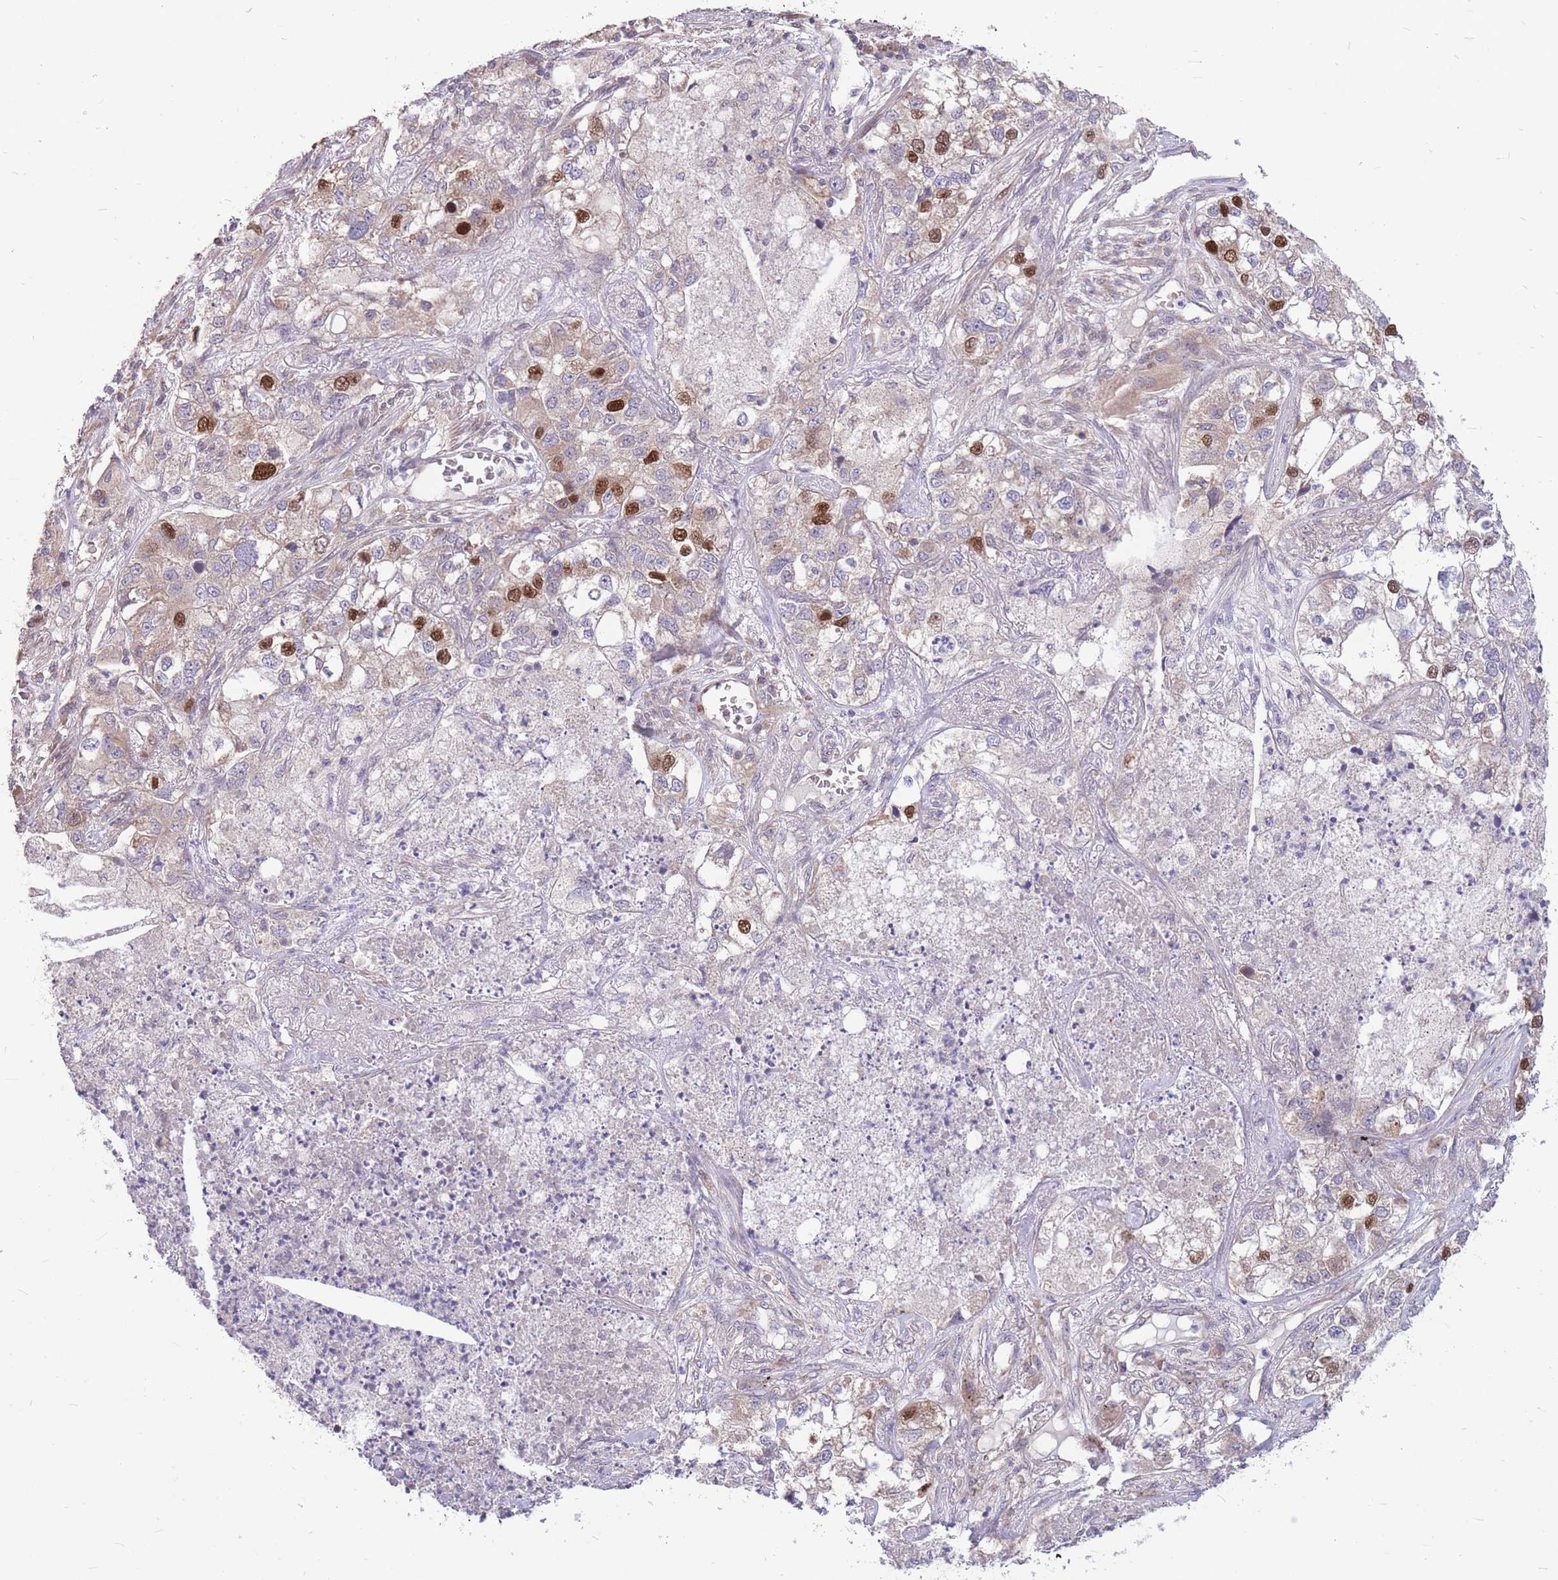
{"staining": {"intensity": "strong", "quantity": "<25%", "location": "nuclear"}, "tissue": "lung cancer", "cell_type": "Tumor cells", "image_type": "cancer", "snomed": [{"axis": "morphology", "description": "Adenocarcinoma, NOS"}, {"axis": "topography", "description": "Lung"}], "caption": "High-power microscopy captured an immunohistochemistry image of lung cancer, revealing strong nuclear staining in about <25% of tumor cells.", "gene": "GMNN", "patient": {"sex": "male", "age": 49}}